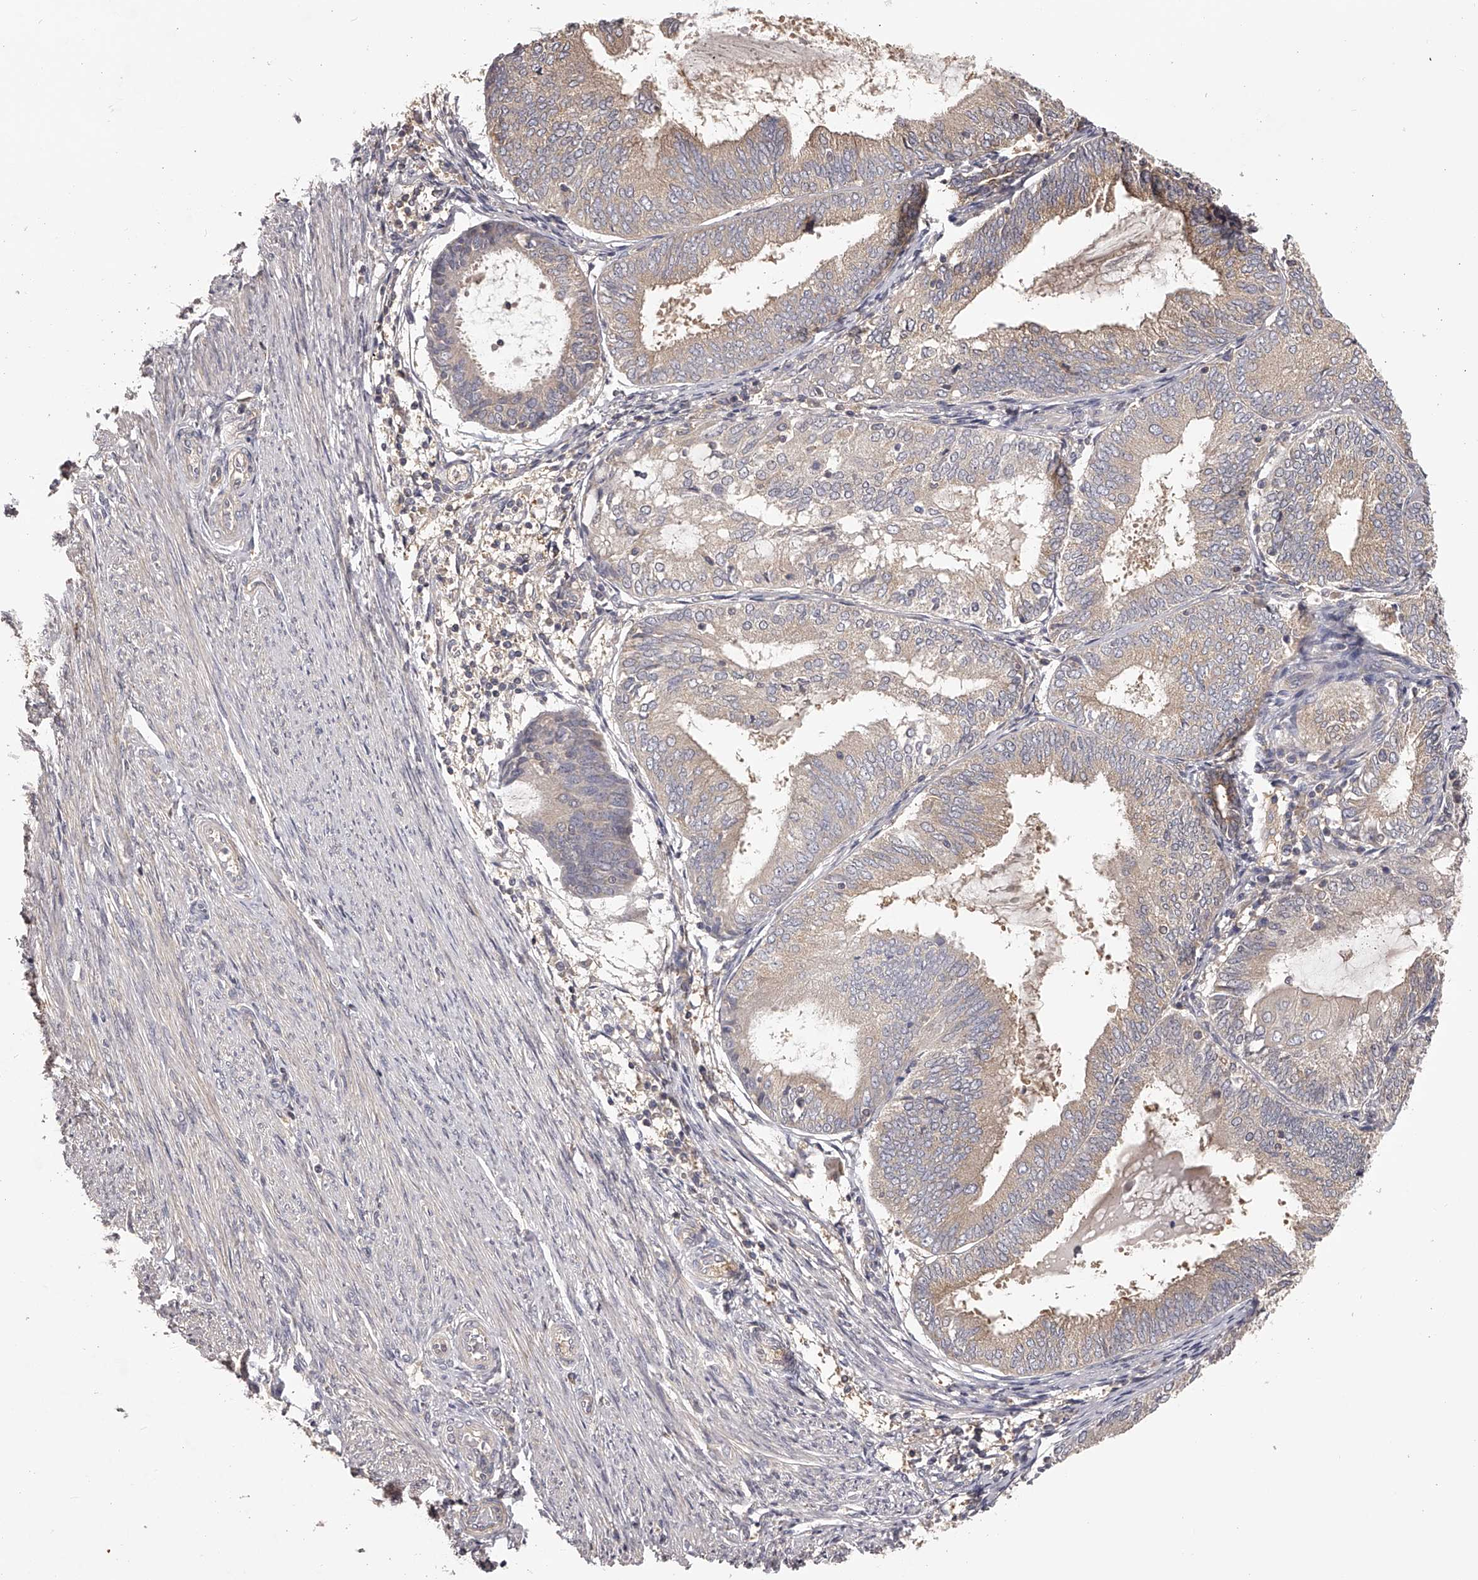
{"staining": {"intensity": "moderate", "quantity": "<25%", "location": "cytoplasmic/membranous"}, "tissue": "endometrial cancer", "cell_type": "Tumor cells", "image_type": "cancer", "snomed": [{"axis": "morphology", "description": "Adenocarcinoma, NOS"}, {"axis": "topography", "description": "Endometrium"}], "caption": "The histopathology image reveals immunohistochemical staining of endometrial cancer. There is moderate cytoplasmic/membranous expression is present in about <25% of tumor cells.", "gene": "TNN", "patient": {"sex": "female", "age": 81}}